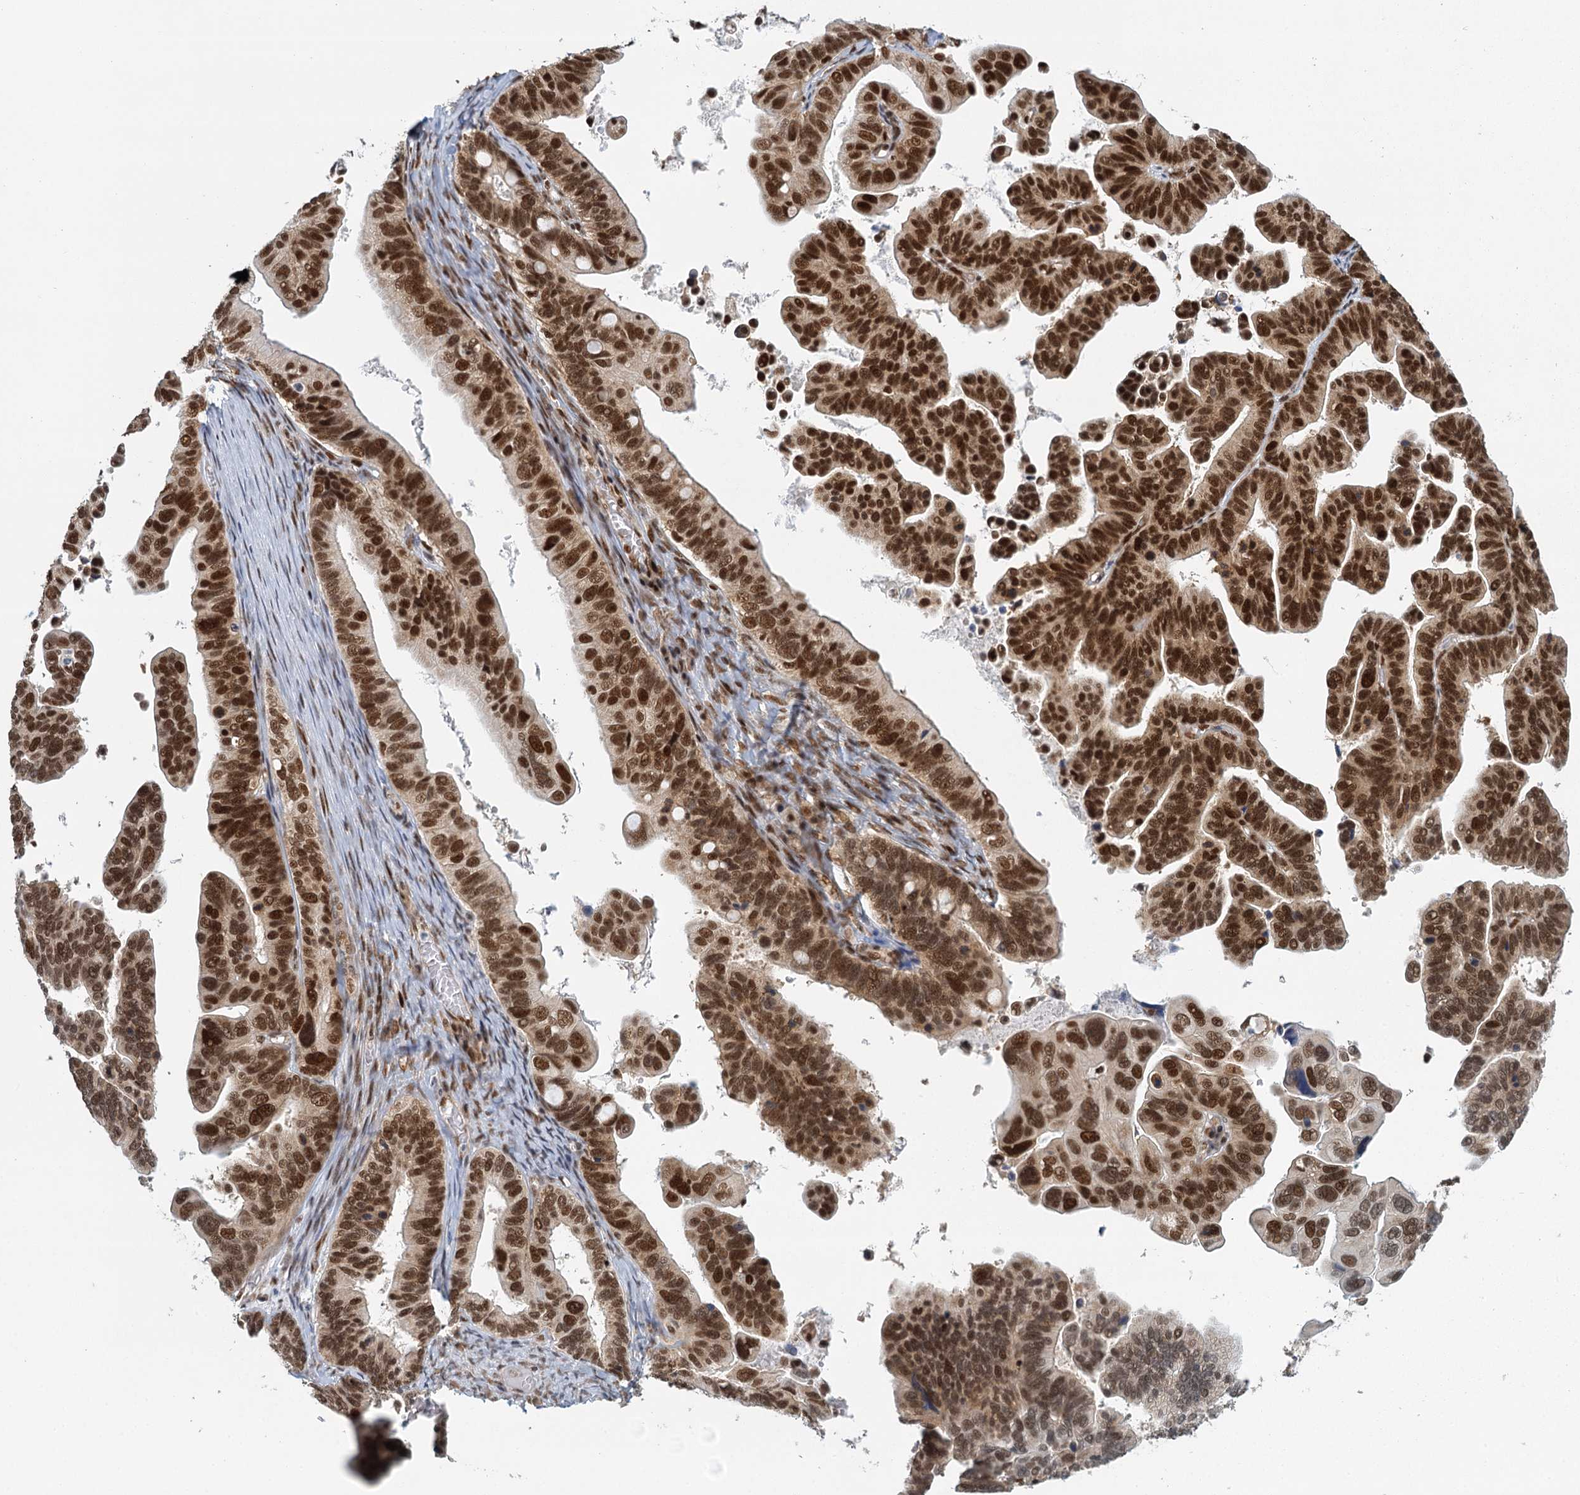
{"staining": {"intensity": "strong", "quantity": ">75%", "location": "nuclear"}, "tissue": "ovarian cancer", "cell_type": "Tumor cells", "image_type": "cancer", "snomed": [{"axis": "morphology", "description": "Cystadenocarcinoma, serous, NOS"}, {"axis": "topography", "description": "Ovary"}], "caption": "There is high levels of strong nuclear positivity in tumor cells of ovarian serous cystadenocarcinoma, as demonstrated by immunohistochemical staining (brown color).", "gene": "GPATCH11", "patient": {"sex": "female", "age": 56}}